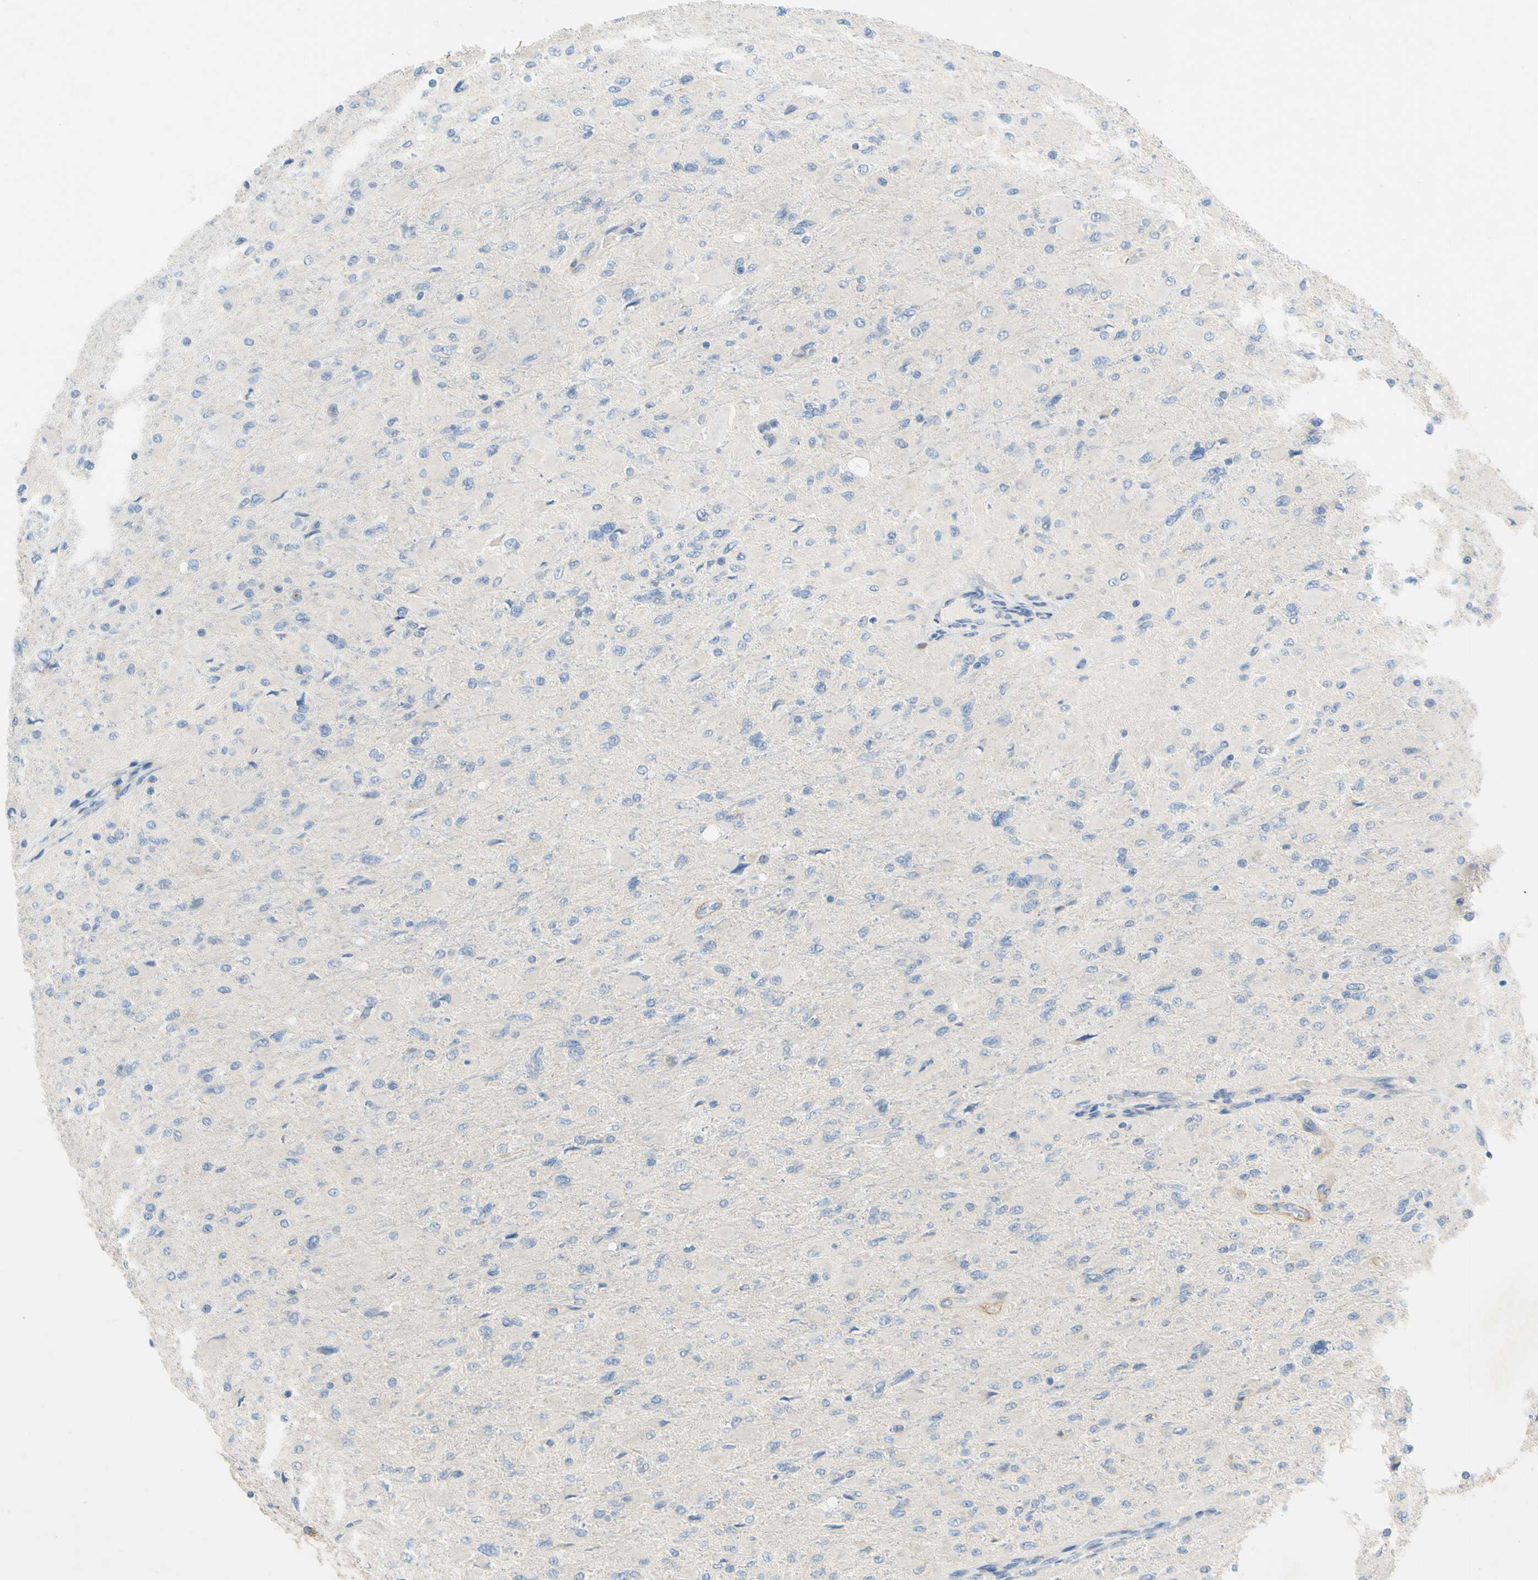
{"staining": {"intensity": "negative", "quantity": "none", "location": "none"}, "tissue": "glioma", "cell_type": "Tumor cells", "image_type": "cancer", "snomed": [{"axis": "morphology", "description": "Glioma, malignant, High grade"}, {"axis": "topography", "description": "Cerebral cortex"}], "caption": "The micrograph exhibits no staining of tumor cells in glioma.", "gene": "CCNB2", "patient": {"sex": "female", "age": 36}}